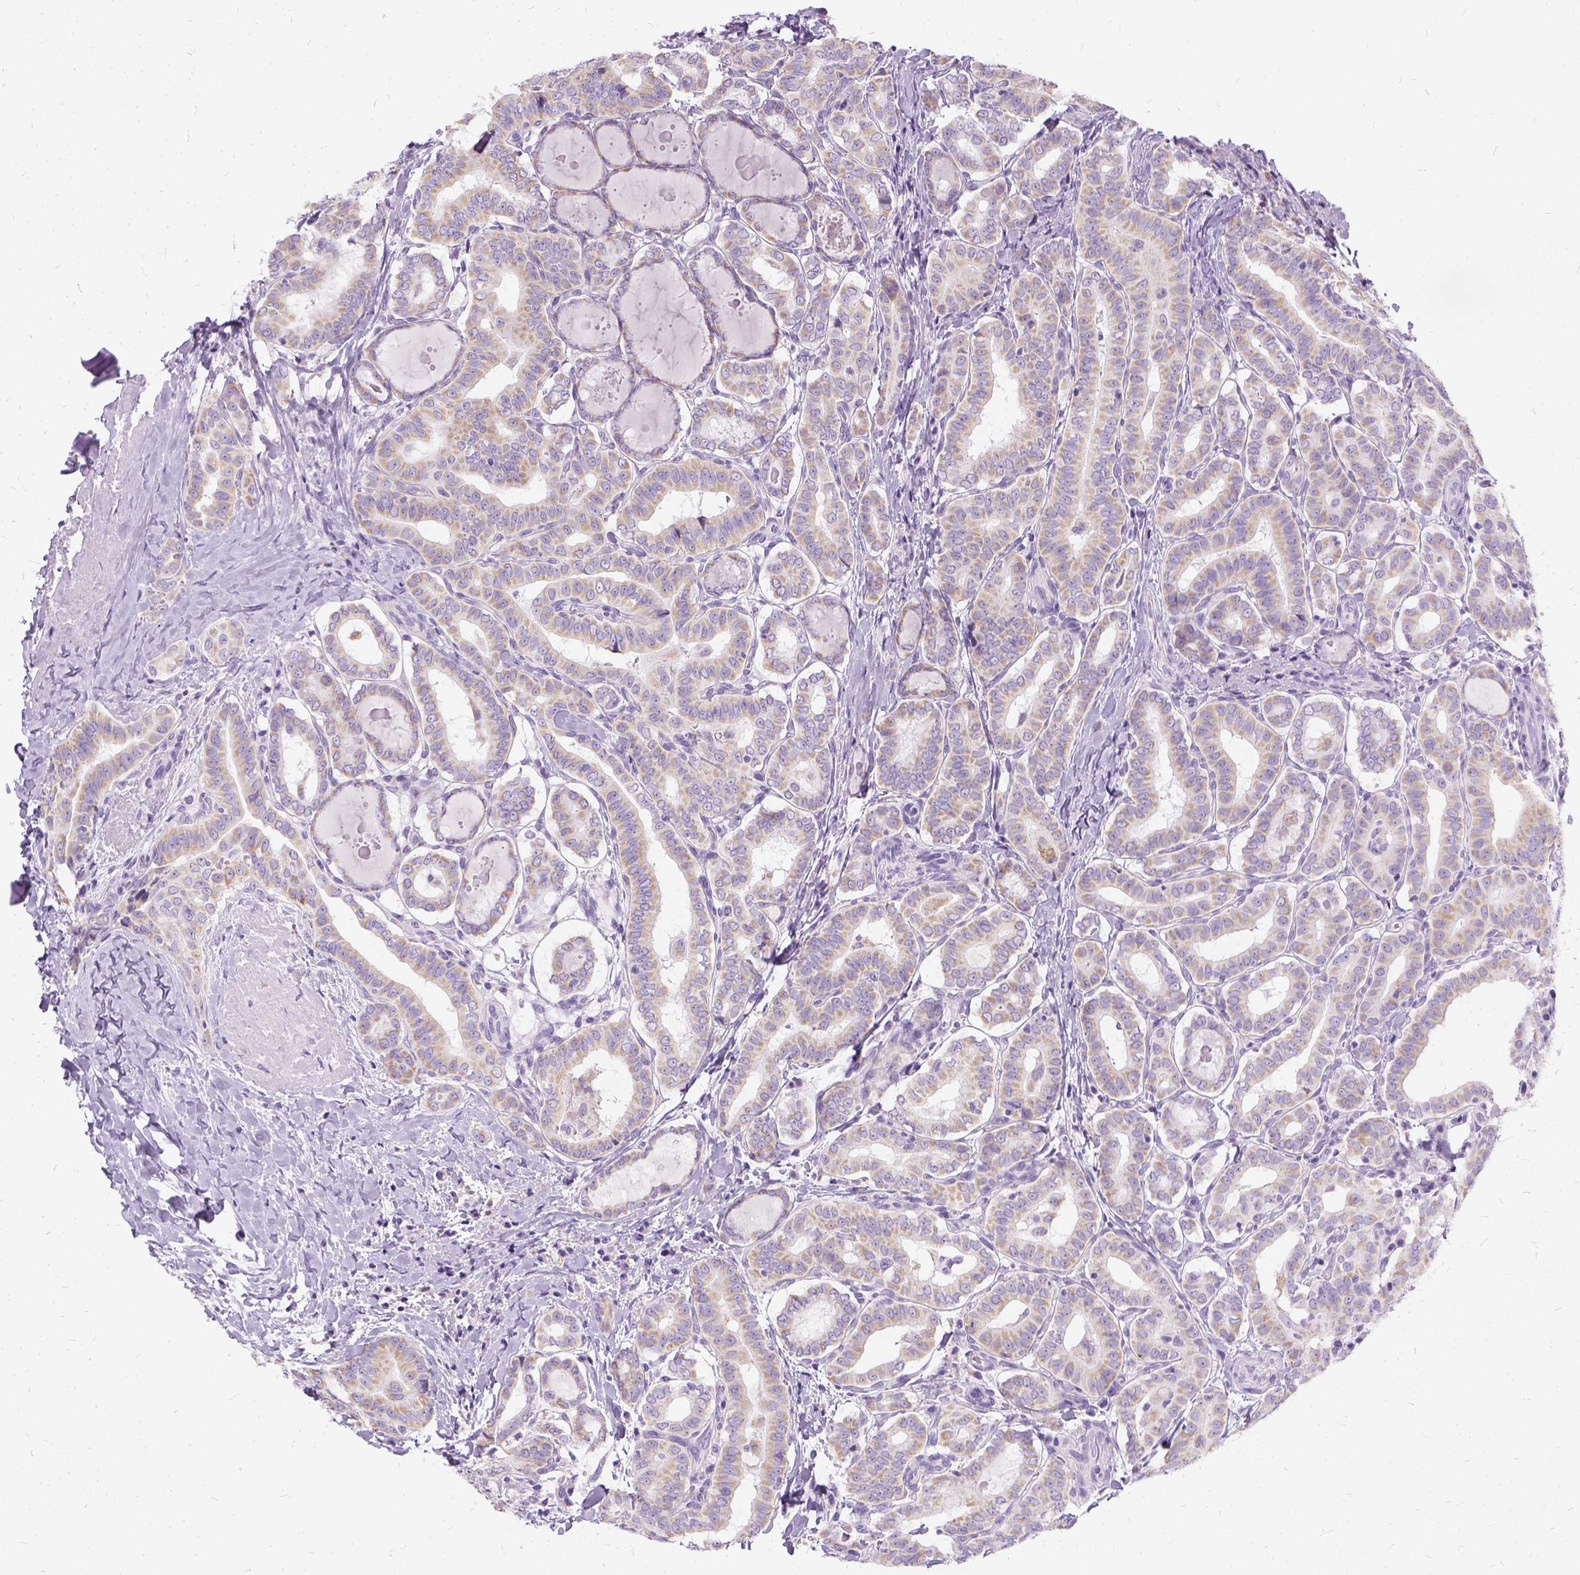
{"staining": {"intensity": "moderate", "quantity": ">75%", "location": "cytoplasmic/membranous"}, "tissue": "thyroid cancer", "cell_type": "Tumor cells", "image_type": "cancer", "snomed": [{"axis": "morphology", "description": "Papillary adenocarcinoma, NOS"}, {"axis": "morphology", "description": "Papillary adenoma metastatic"}, {"axis": "topography", "description": "Thyroid gland"}], "caption": "About >75% of tumor cells in human thyroid papillary adenoma metastatic exhibit moderate cytoplasmic/membranous protein staining as visualized by brown immunohistochemical staining.", "gene": "FDX1", "patient": {"sex": "female", "age": 50}}